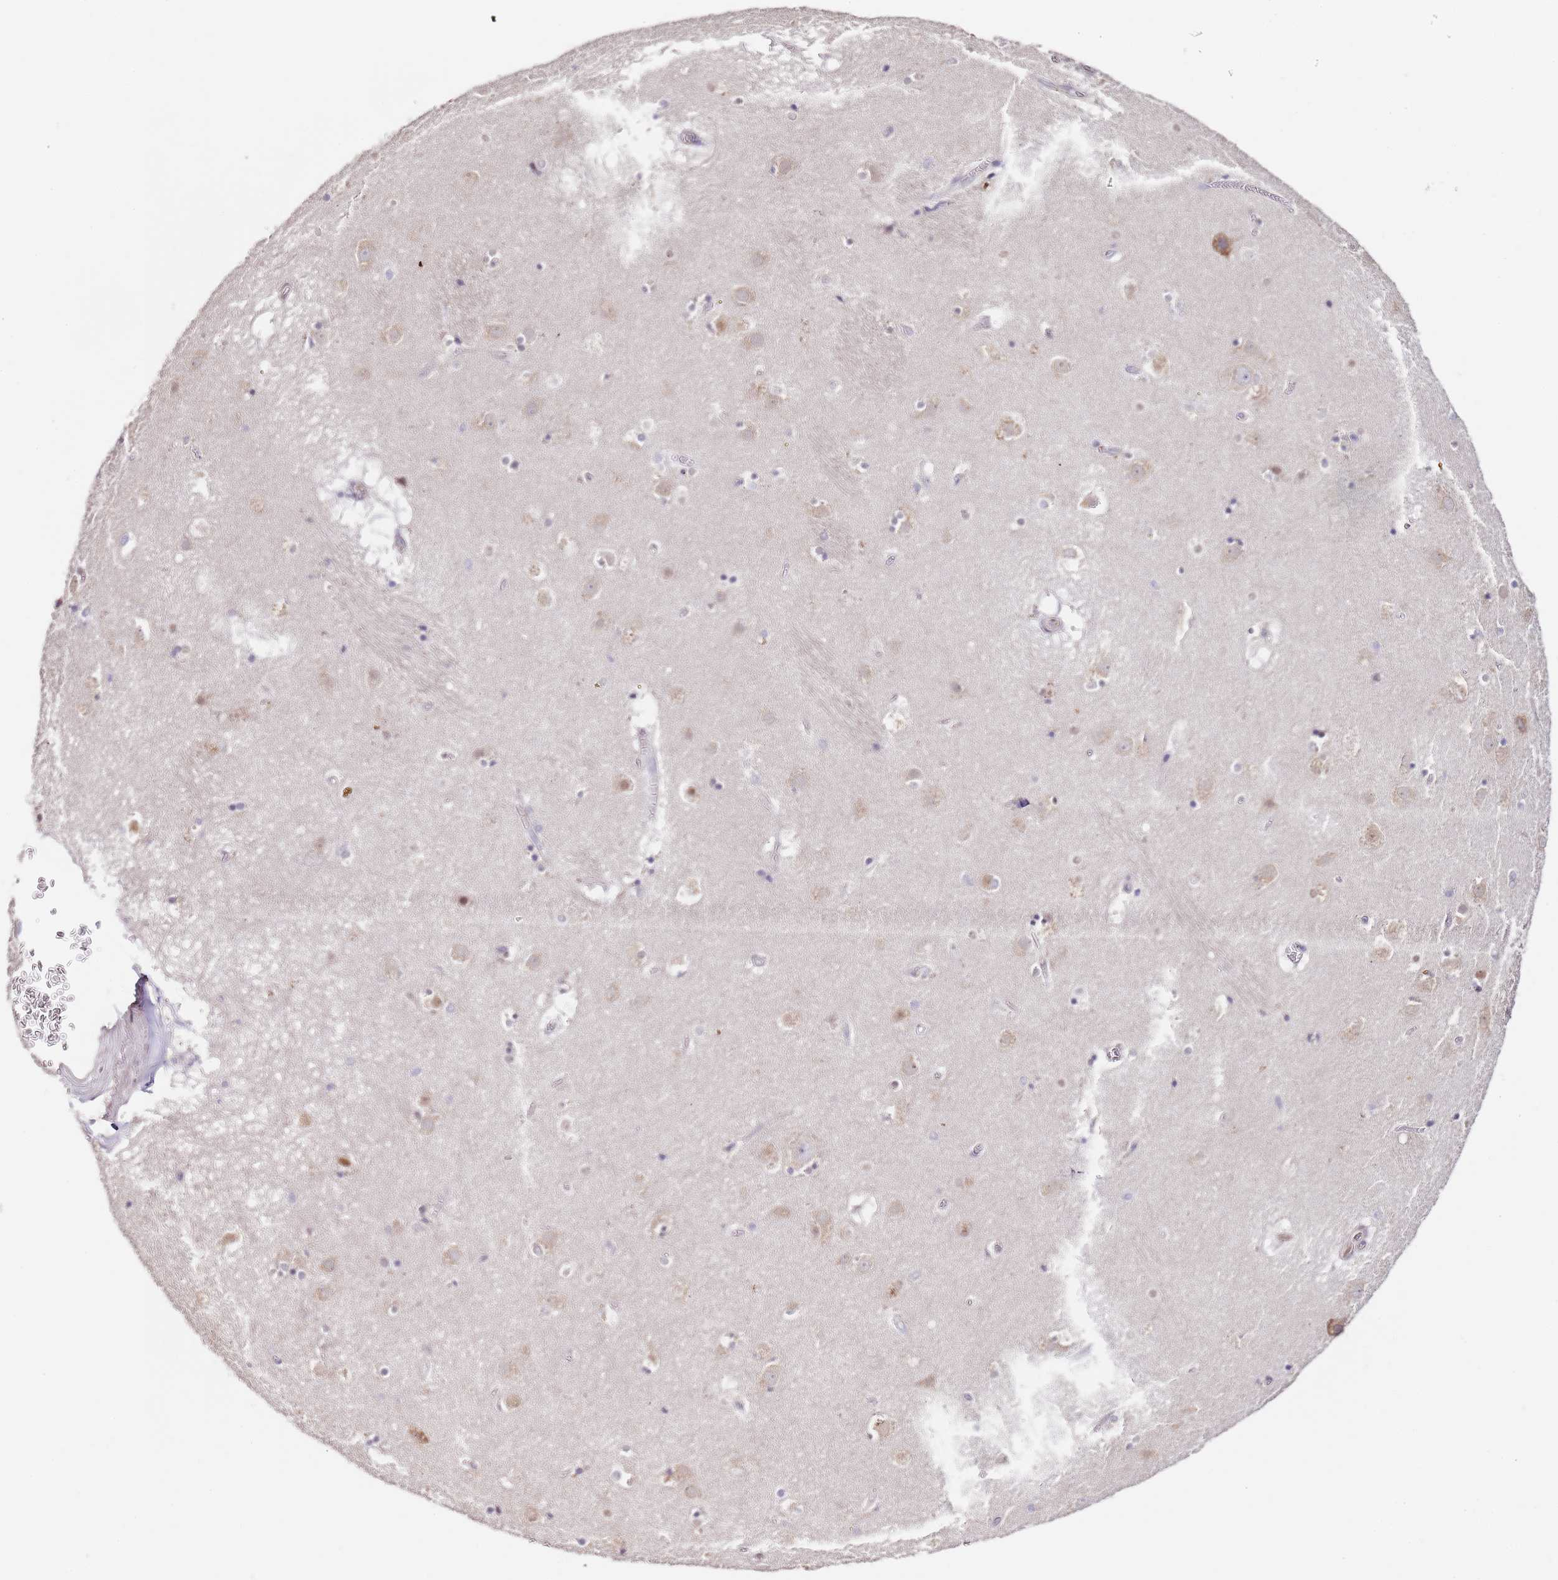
{"staining": {"intensity": "negative", "quantity": "none", "location": "none"}, "tissue": "caudate", "cell_type": "Glial cells", "image_type": "normal", "snomed": [{"axis": "morphology", "description": "Normal tissue, NOS"}, {"axis": "topography", "description": "Lateral ventricle wall"}], "caption": "Immunohistochemical staining of normal human caudate displays no significant expression in glial cells. (Stains: DAB IHC with hematoxylin counter stain, Microscopy: brightfield microscopy at high magnification).", "gene": "TBC1D9", "patient": {"sex": "male", "age": 70}}